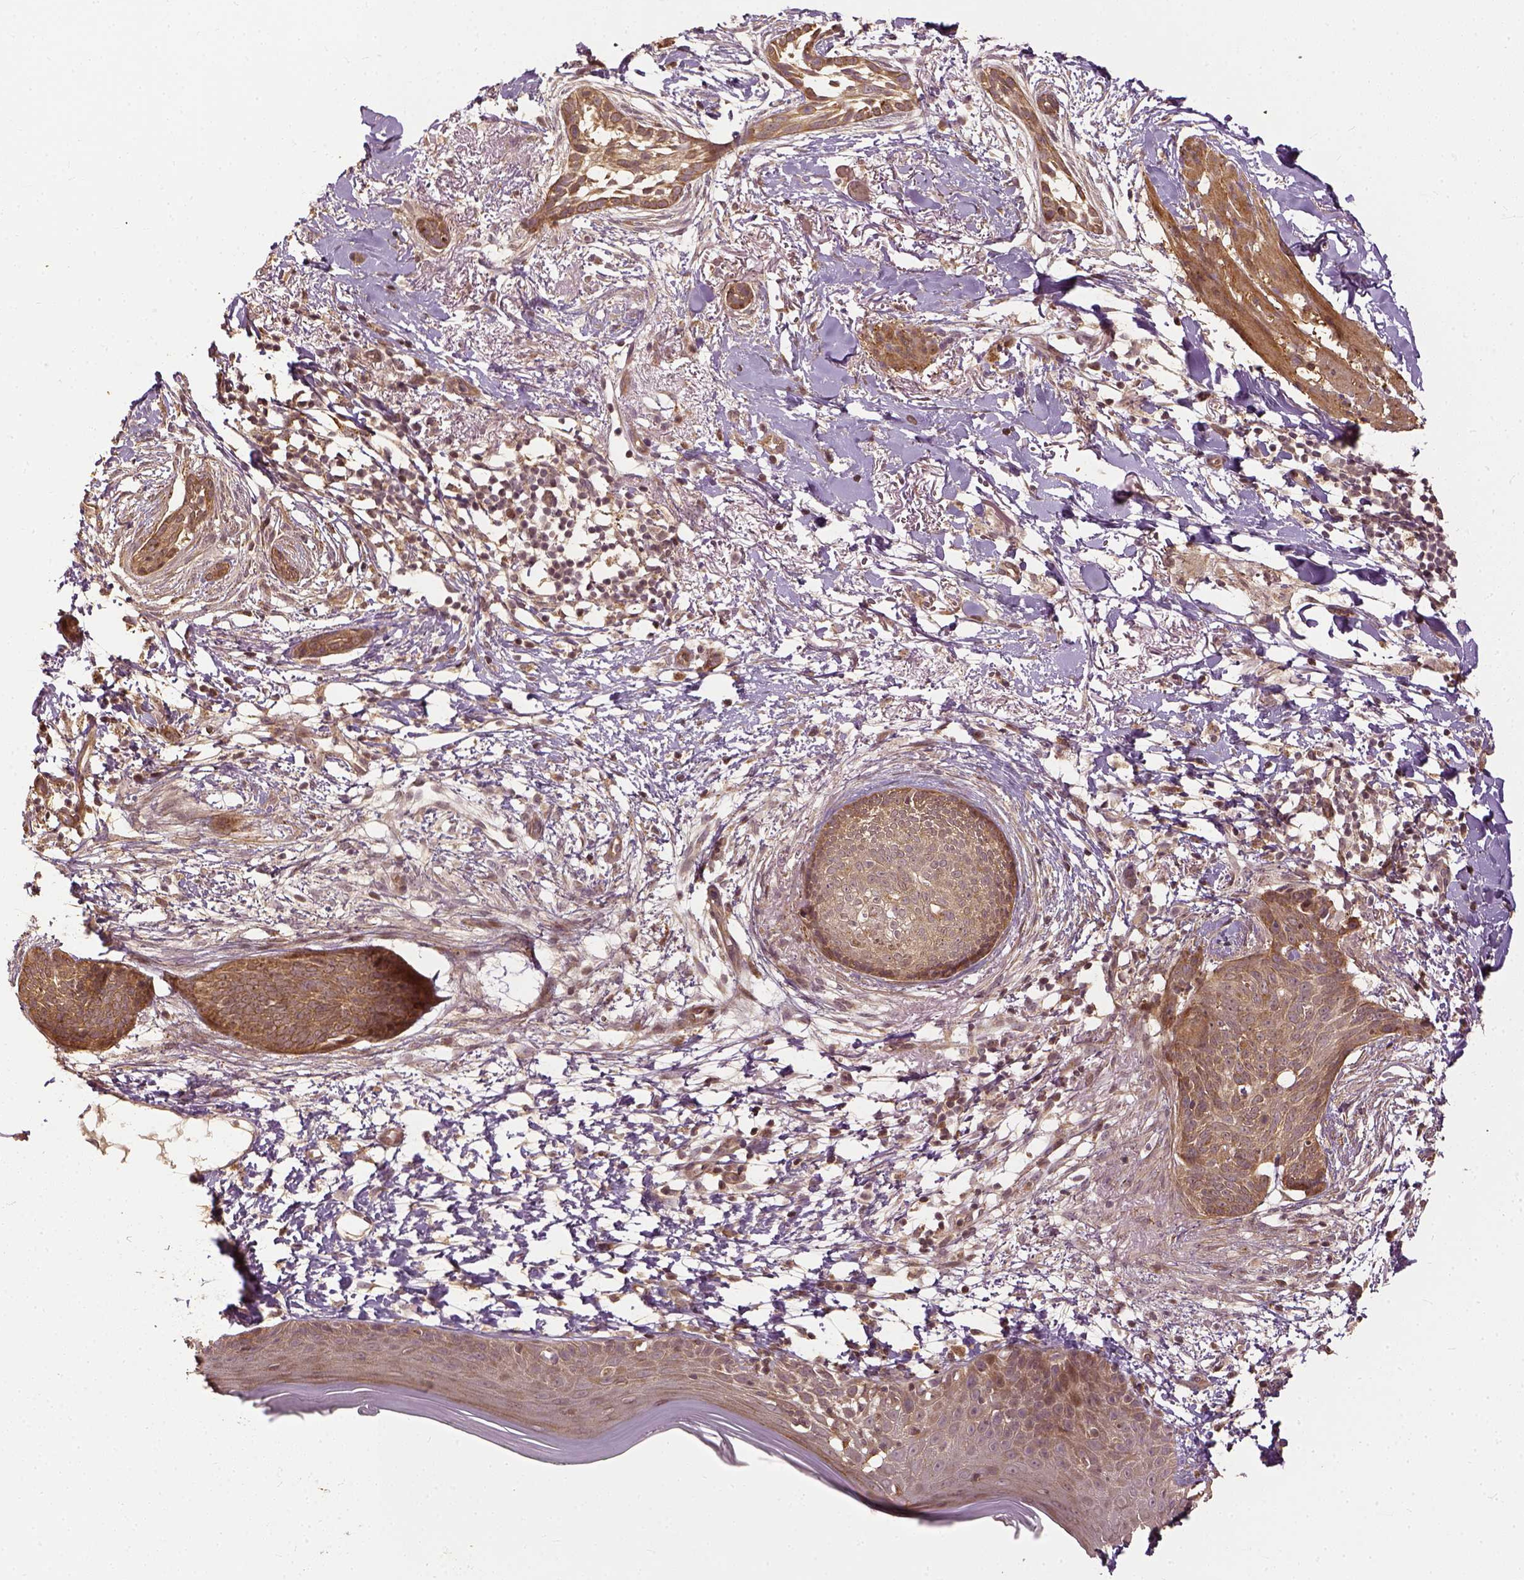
{"staining": {"intensity": "moderate", "quantity": ">75%", "location": "cytoplasmic/membranous"}, "tissue": "skin cancer", "cell_type": "Tumor cells", "image_type": "cancer", "snomed": [{"axis": "morphology", "description": "Normal tissue, NOS"}, {"axis": "morphology", "description": "Basal cell carcinoma"}, {"axis": "topography", "description": "Skin"}], "caption": "A micrograph of human skin cancer stained for a protein displays moderate cytoplasmic/membranous brown staining in tumor cells.", "gene": "VEGFA", "patient": {"sex": "male", "age": 84}}